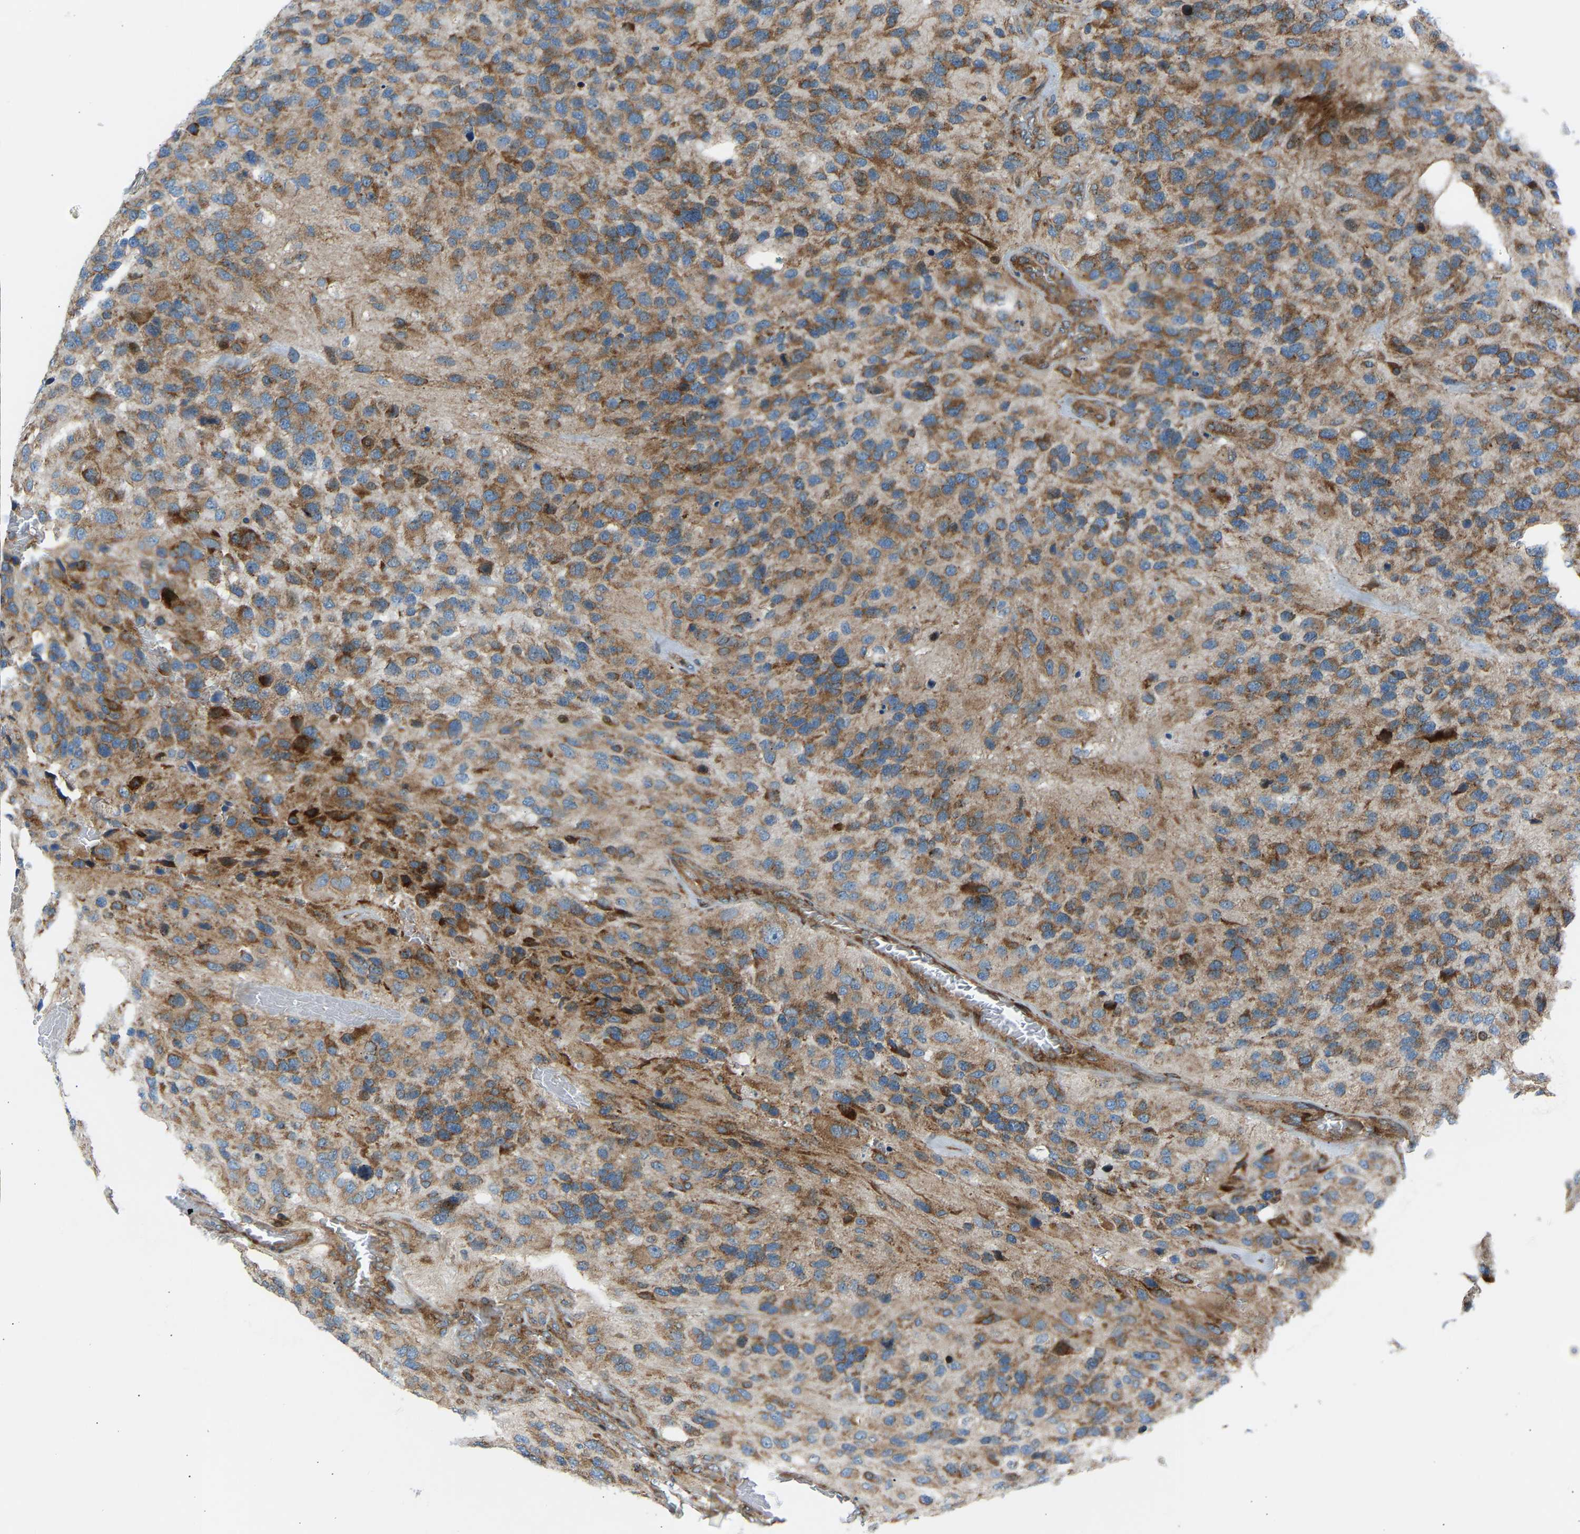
{"staining": {"intensity": "moderate", "quantity": ">75%", "location": "cytoplasmic/membranous"}, "tissue": "glioma", "cell_type": "Tumor cells", "image_type": "cancer", "snomed": [{"axis": "morphology", "description": "Glioma, malignant, High grade"}, {"axis": "topography", "description": "Brain"}], "caption": "This micrograph demonstrates immunohistochemistry staining of human glioma, with medium moderate cytoplasmic/membranous expression in about >75% of tumor cells.", "gene": "VPS41", "patient": {"sex": "female", "age": 58}}